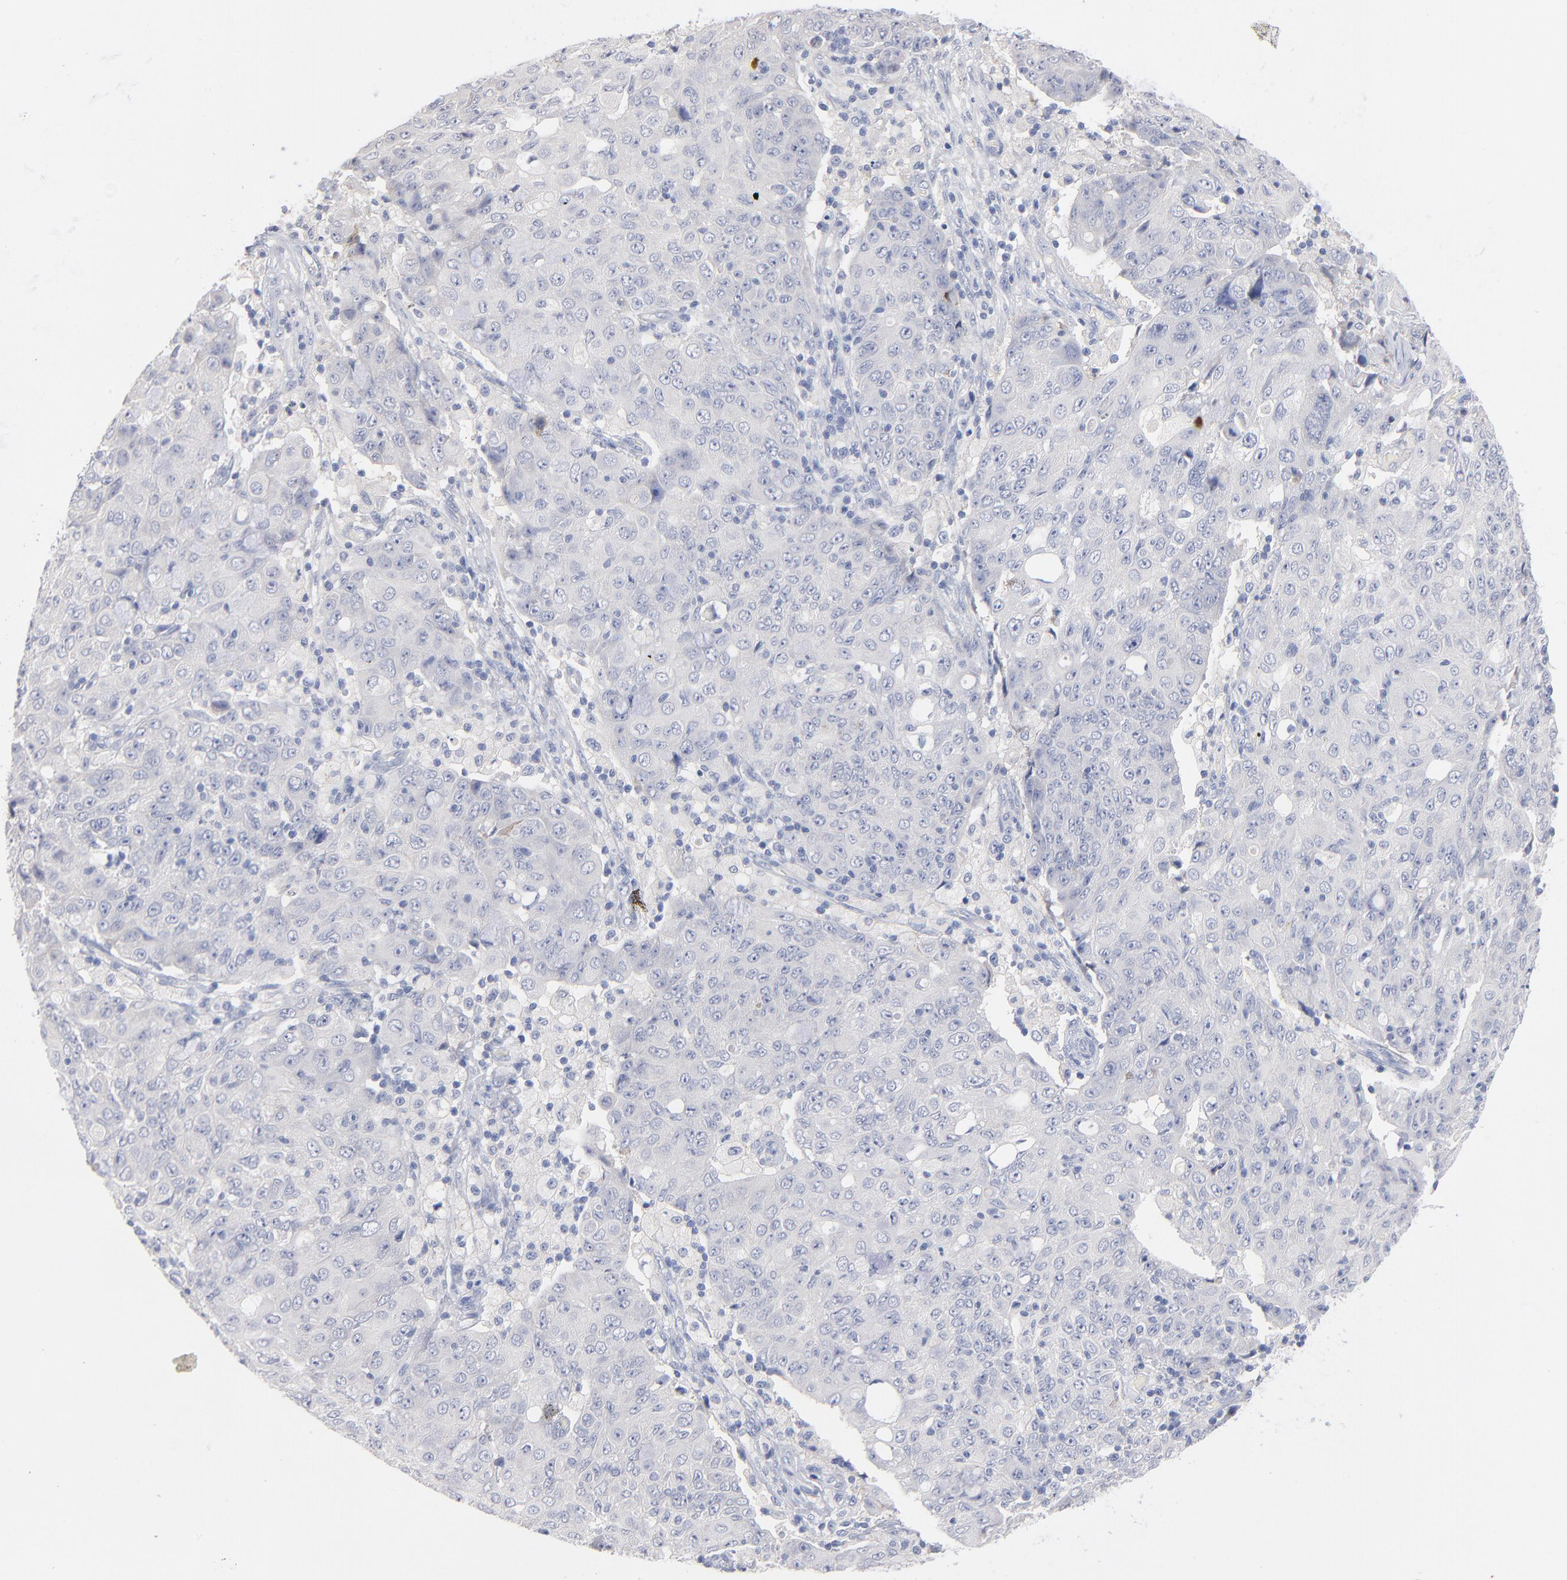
{"staining": {"intensity": "negative", "quantity": "none", "location": "none"}, "tissue": "ovarian cancer", "cell_type": "Tumor cells", "image_type": "cancer", "snomed": [{"axis": "morphology", "description": "Carcinoma, endometroid"}, {"axis": "topography", "description": "Ovary"}], "caption": "DAB (3,3'-diaminobenzidine) immunohistochemical staining of ovarian endometroid carcinoma exhibits no significant expression in tumor cells.", "gene": "F12", "patient": {"sex": "female", "age": 42}}